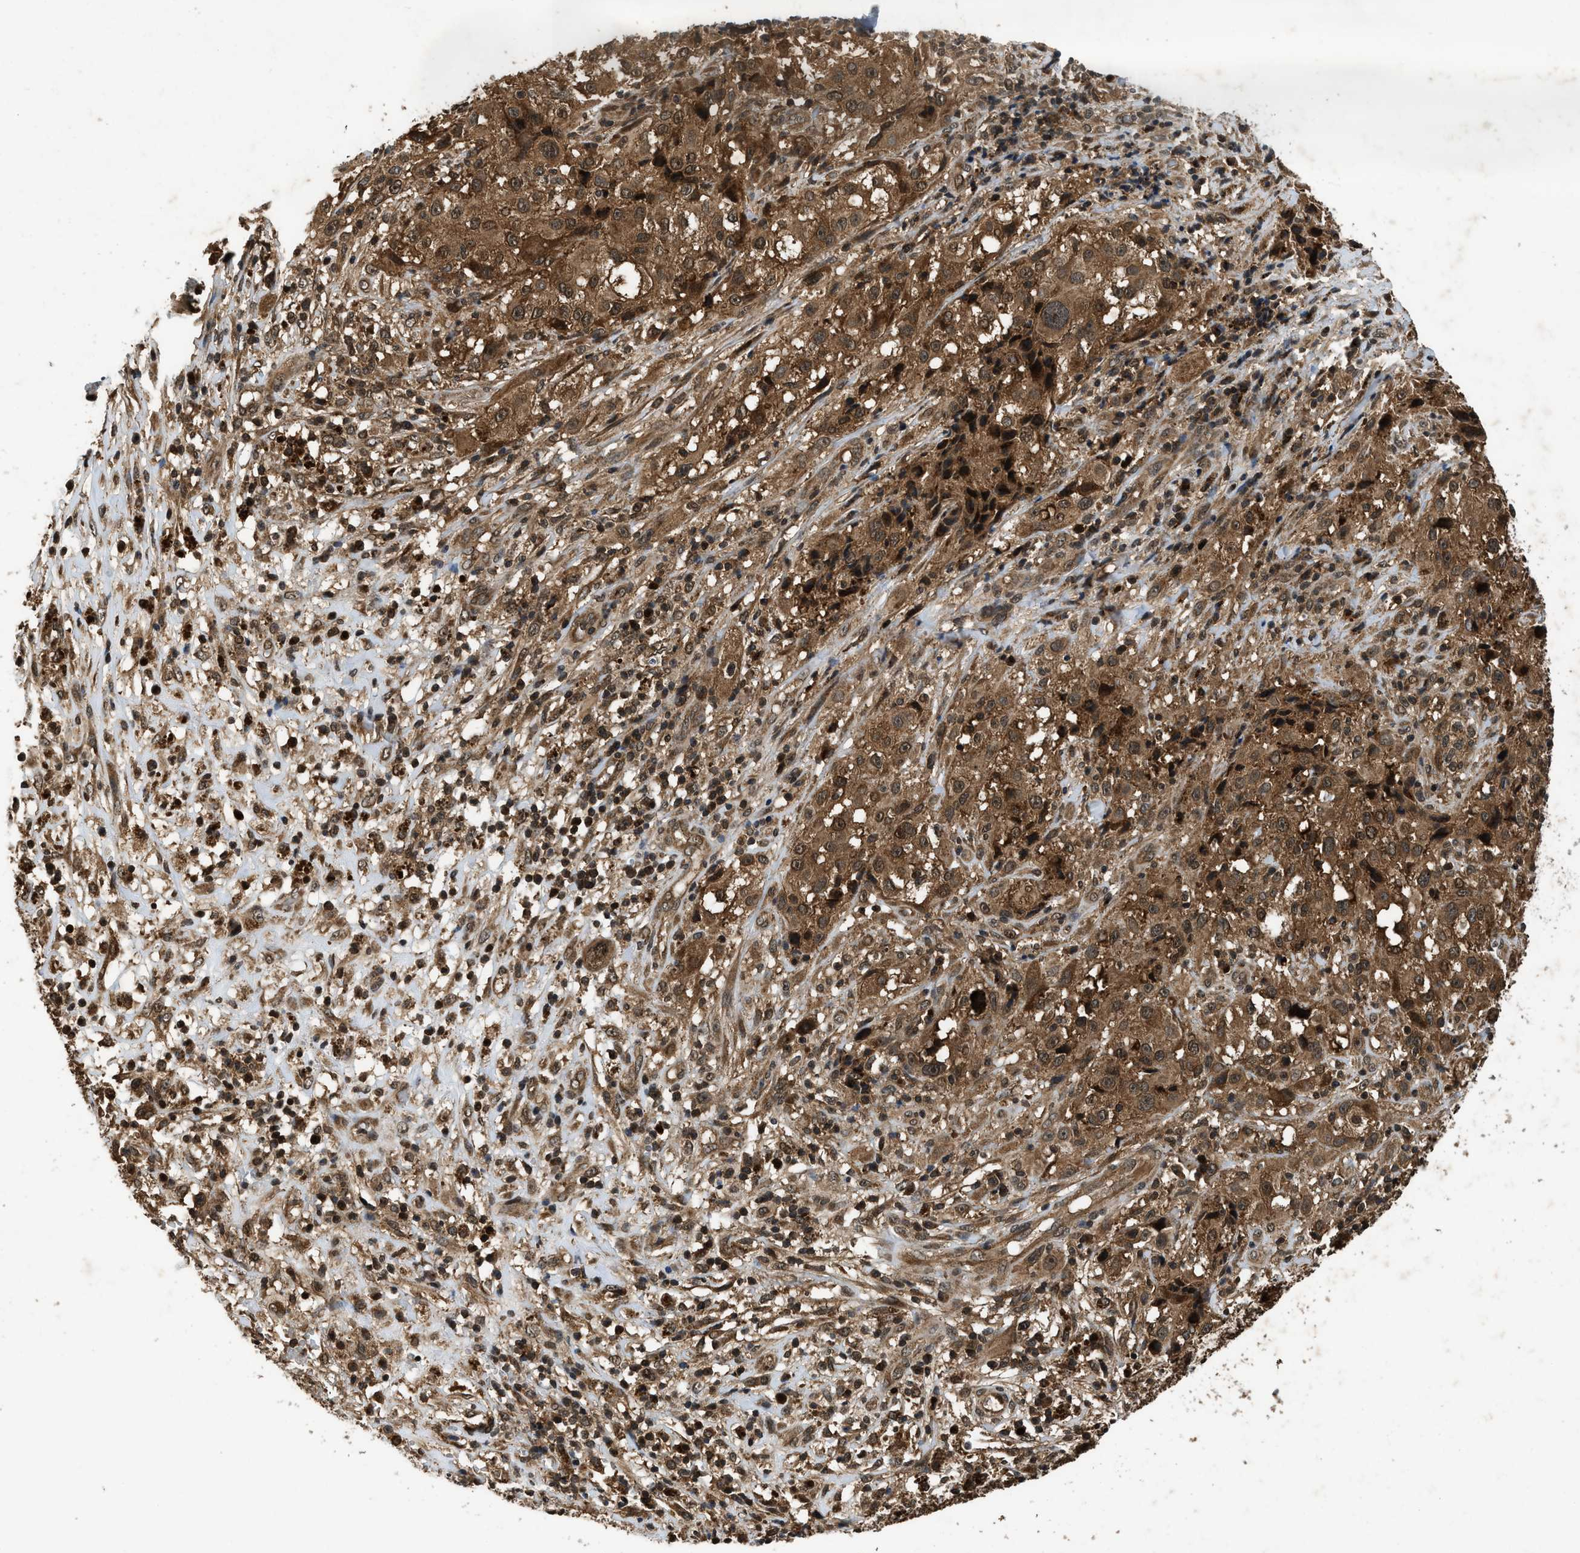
{"staining": {"intensity": "moderate", "quantity": ">75%", "location": "cytoplasmic/membranous"}, "tissue": "melanoma", "cell_type": "Tumor cells", "image_type": "cancer", "snomed": [{"axis": "morphology", "description": "Necrosis, NOS"}, {"axis": "morphology", "description": "Malignant melanoma, NOS"}, {"axis": "topography", "description": "Skin"}], "caption": "There is medium levels of moderate cytoplasmic/membranous positivity in tumor cells of malignant melanoma, as demonstrated by immunohistochemical staining (brown color).", "gene": "RPS6KB1", "patient": {"sex": "female", "age": 87}}